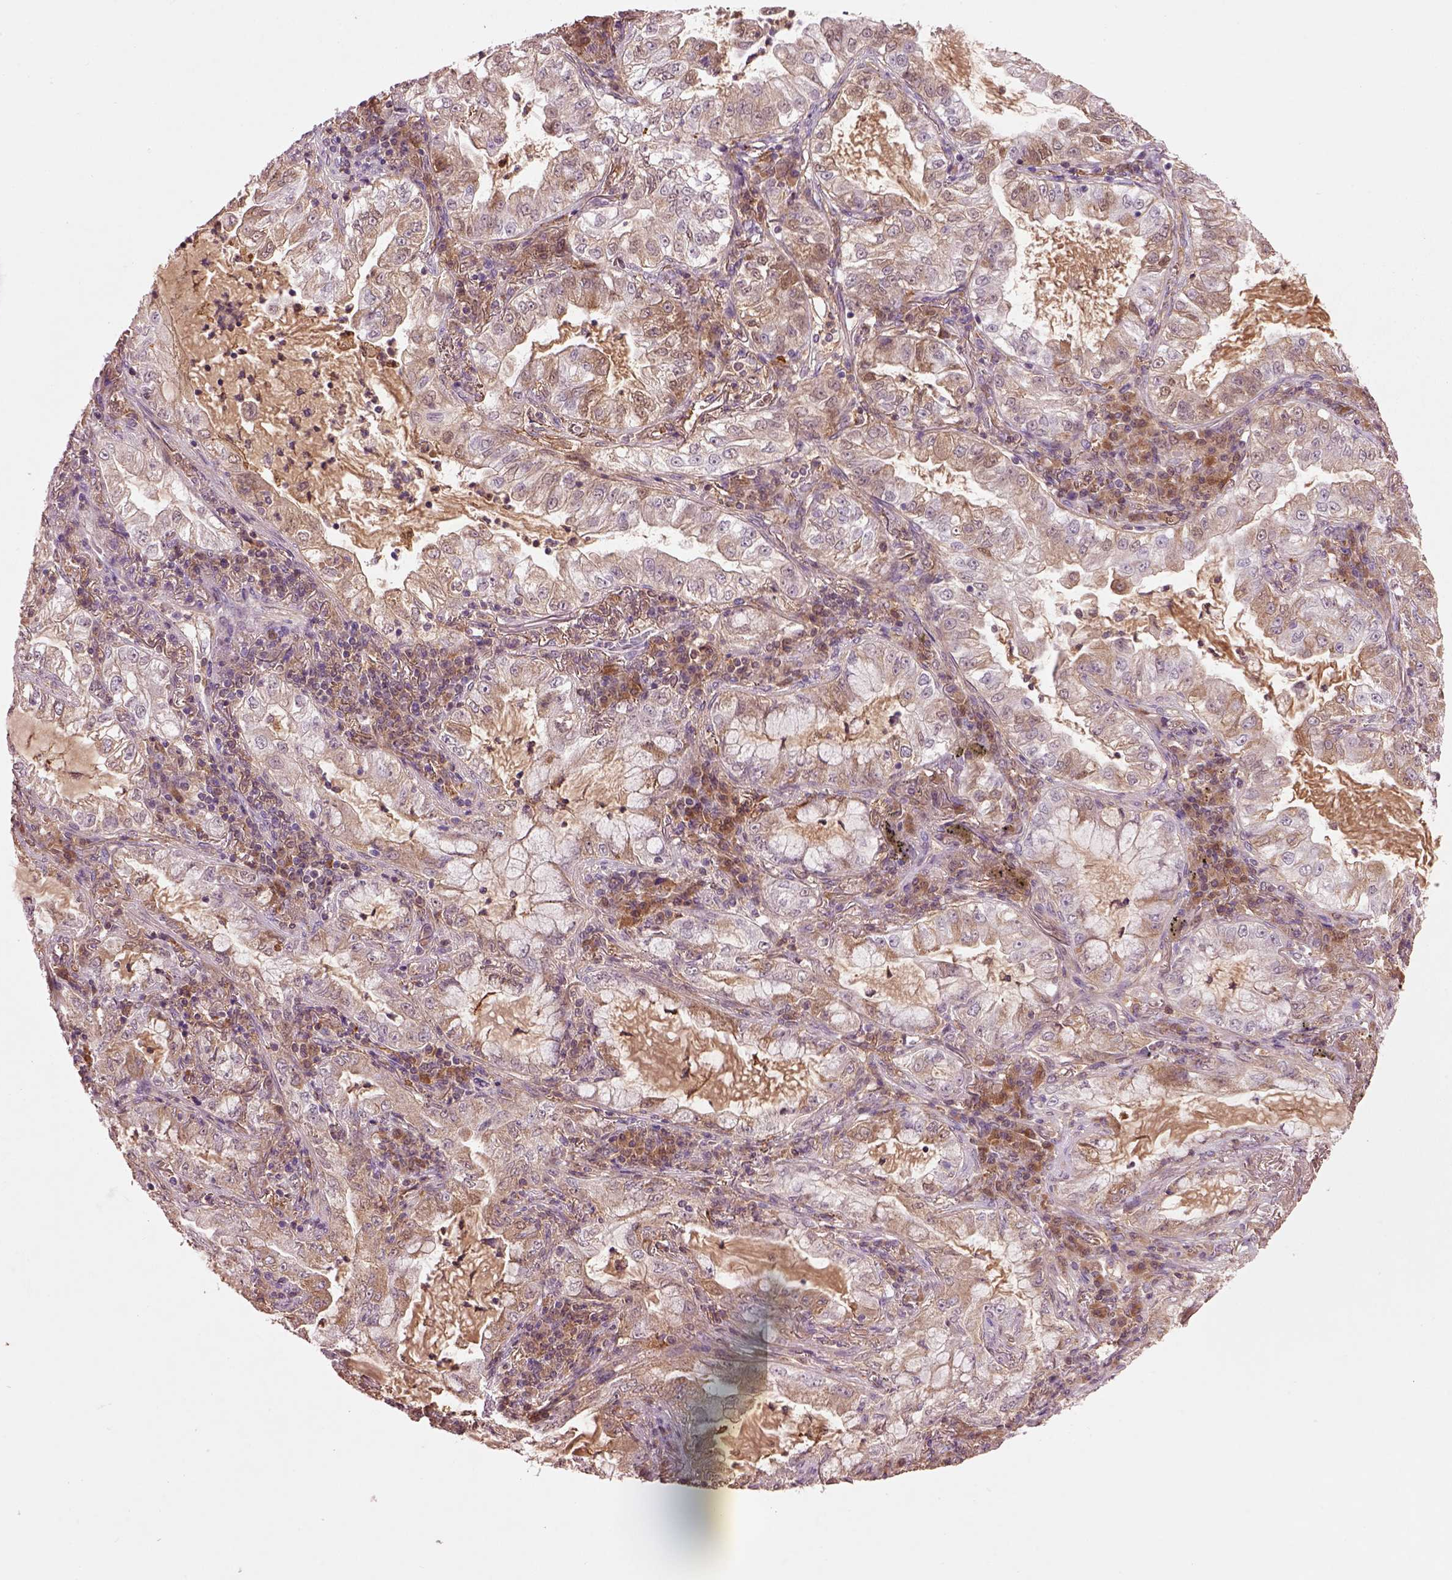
{"staining": {"intensity": "weak", "quantity": ">75%", "location": "cytoplasmic/membranous"}, "tissue": "lung cancer", "cell_type": "Tumor cells", "image_type": "cancer", "snomed": [{"axis": "morphology", "description": "Adenocarcinoma, NOS"}, {"axis": "topography", "description": "Lung"}], "caption": "High-magnification brightfield microscopy of adenocarcinoma (lung) stained with DAB (brown) and counterstained with hematoxylin (blue). tumor cells exhibit weak cytoplasmic/membranous expression is identified in about>75% of cells.", "gene": "MDP1", "patient": {"sex": "female", "age": 73}}